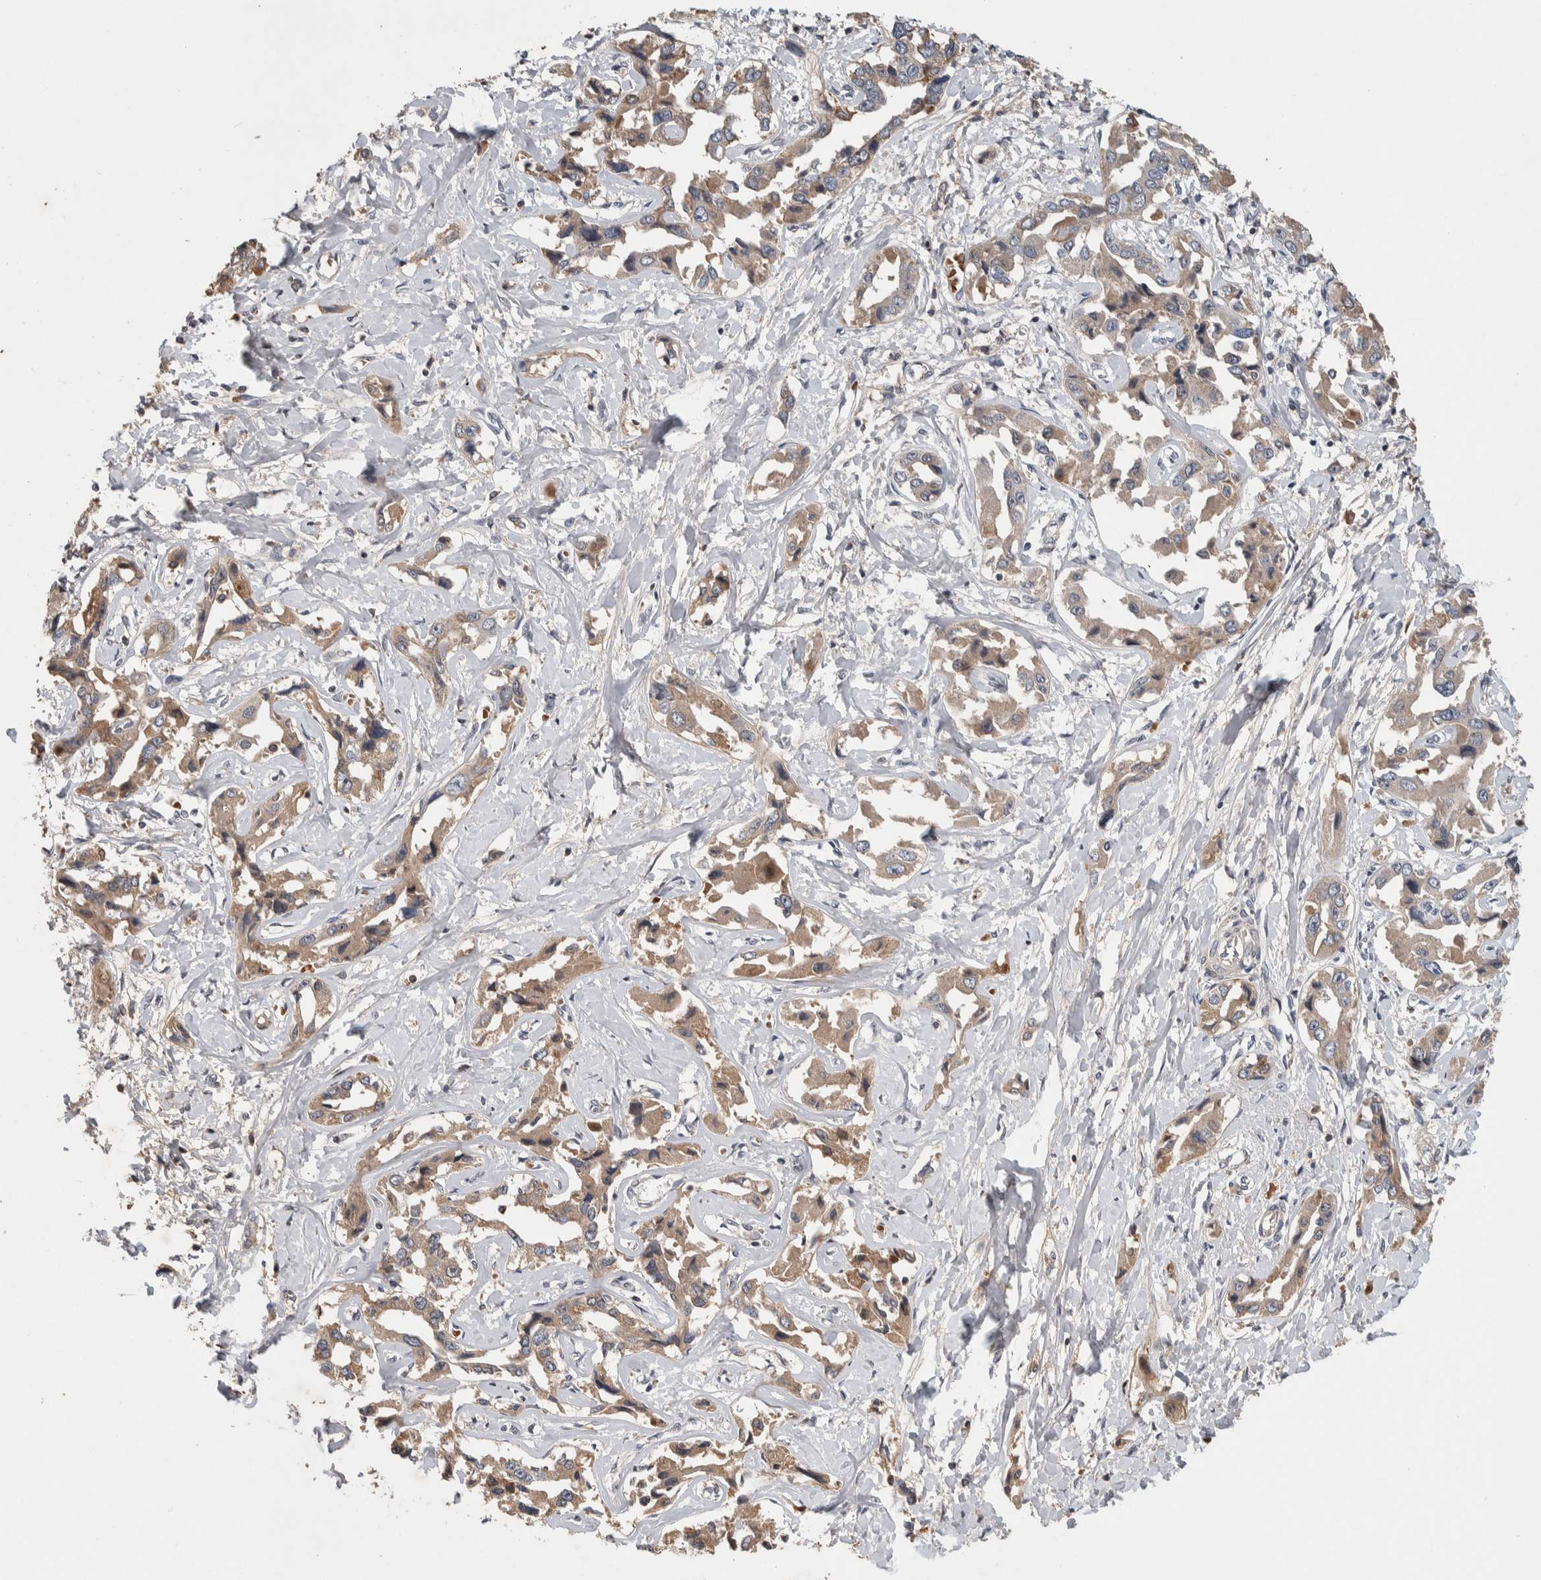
{"staining": {"intensity": "weak", "quantity": ">75%", "location": "cytoplasmic/membranous"}, "tissue": "liver cancer", "cell_type": "Tumor cells", "image_type": "cancer", "snomed": [{"axis": "morphology", "description": "Cholangiocarcinoma"}, {"axis": "topography", "description": "Liver"}], "caption": "Cholangiocarcinoma (liver) tissue shows weak cytoplasmic/membranous staining in approximately >75% of tumor cells, visualized by immunohistochemistry.", "gene": "CHRM3", "patient": {"sex": "male", "age": 59}}